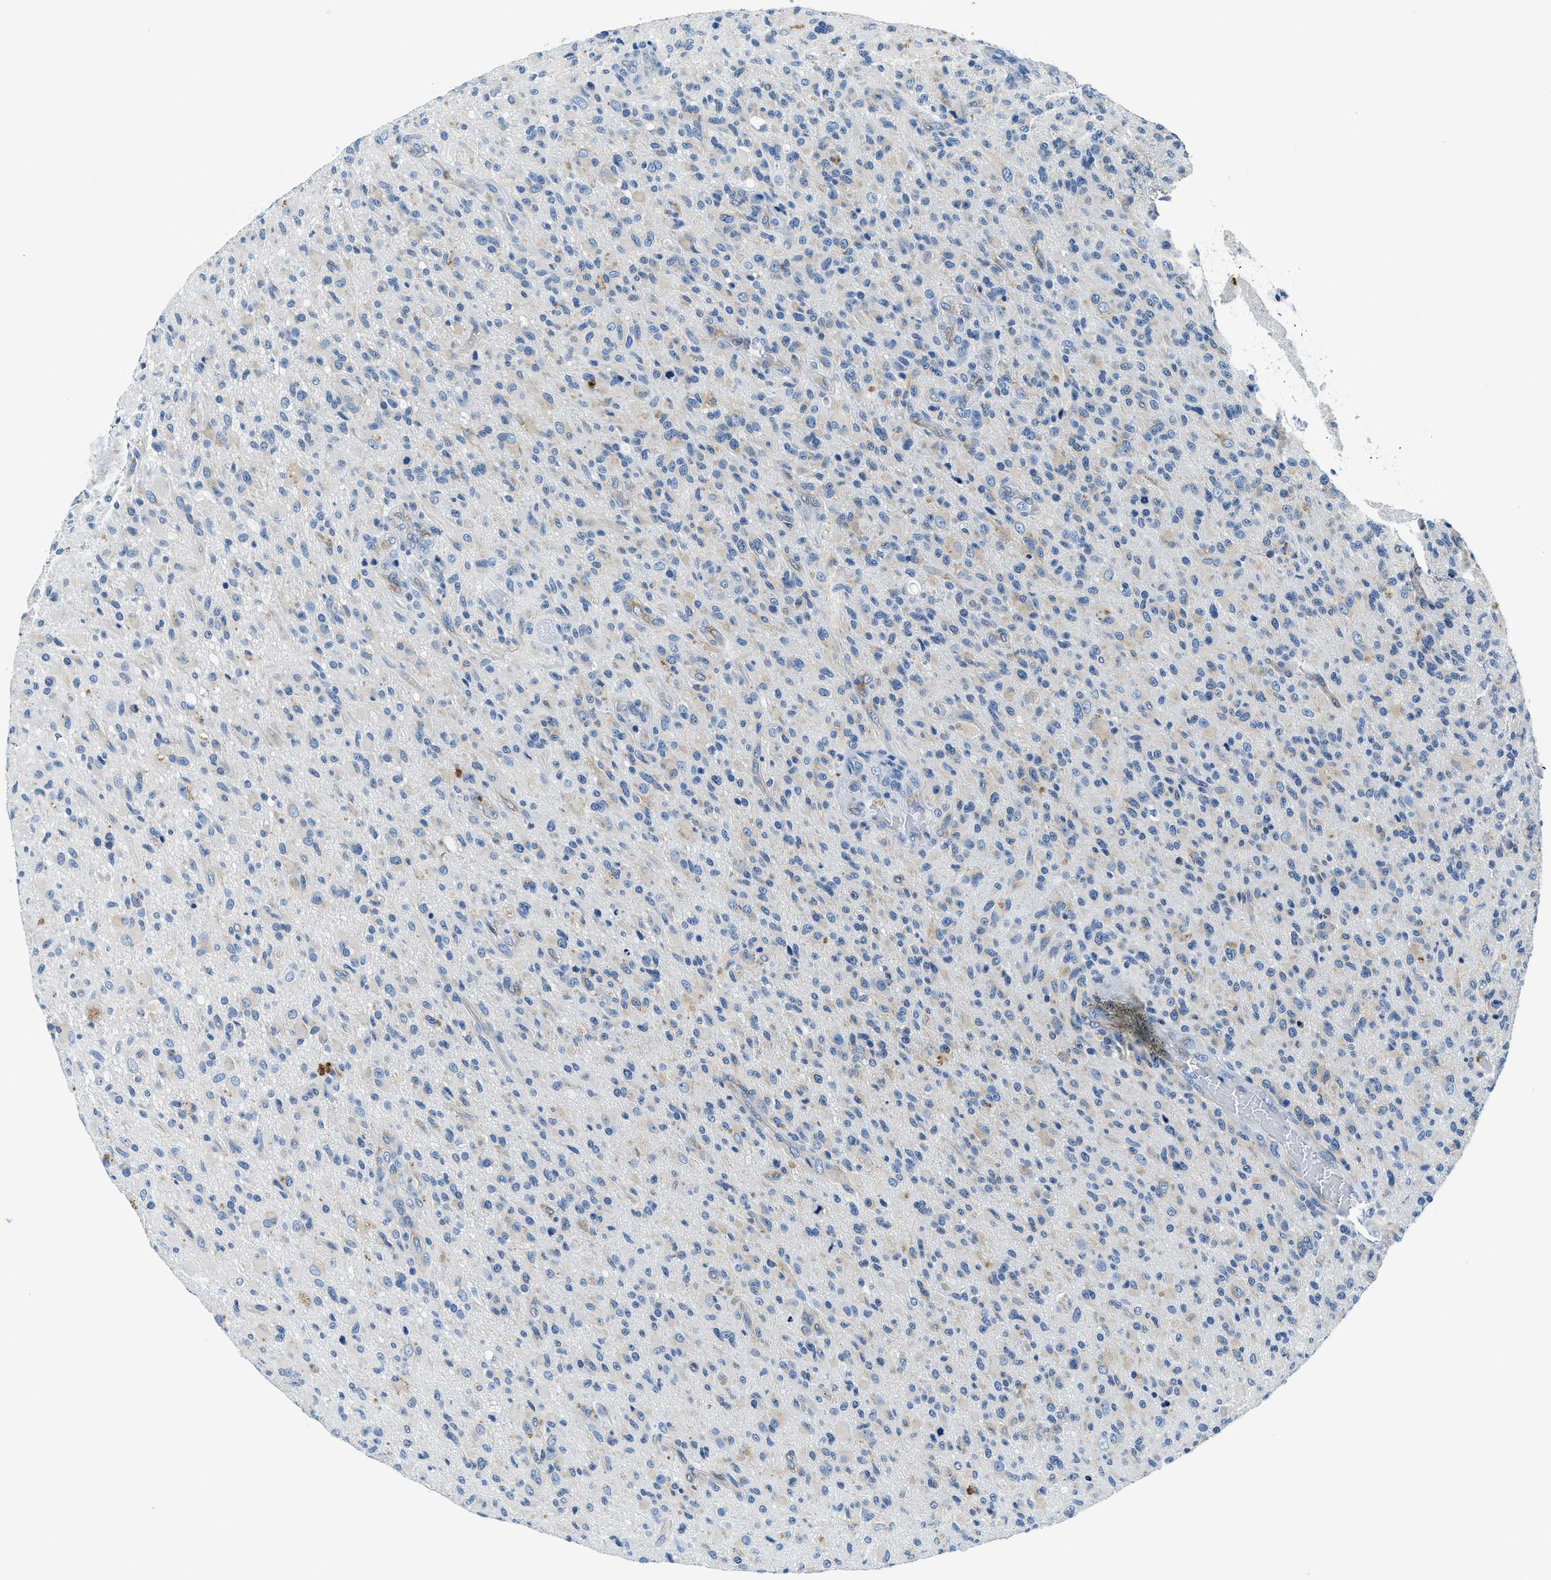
{"staining": {"intensity": "weak", "quantity": "<25%", "location": "cytoplasmic/membranous"}, "tissue": "glioma", "cell_type": "Tumor cells", "image_type": "cancer", "snomed": [{"axis": "morphology", "description": "Glioma, malignant, High grade"}, {"axis": "topography", "description": "Brain"}], "caption": "High power microscopy image of an immunohistochemistry micrograph of glioma, revealing no significant expression in tumor cells.", "gene": "UBAC2", "patient": {"sex": "male", "age": 71}}